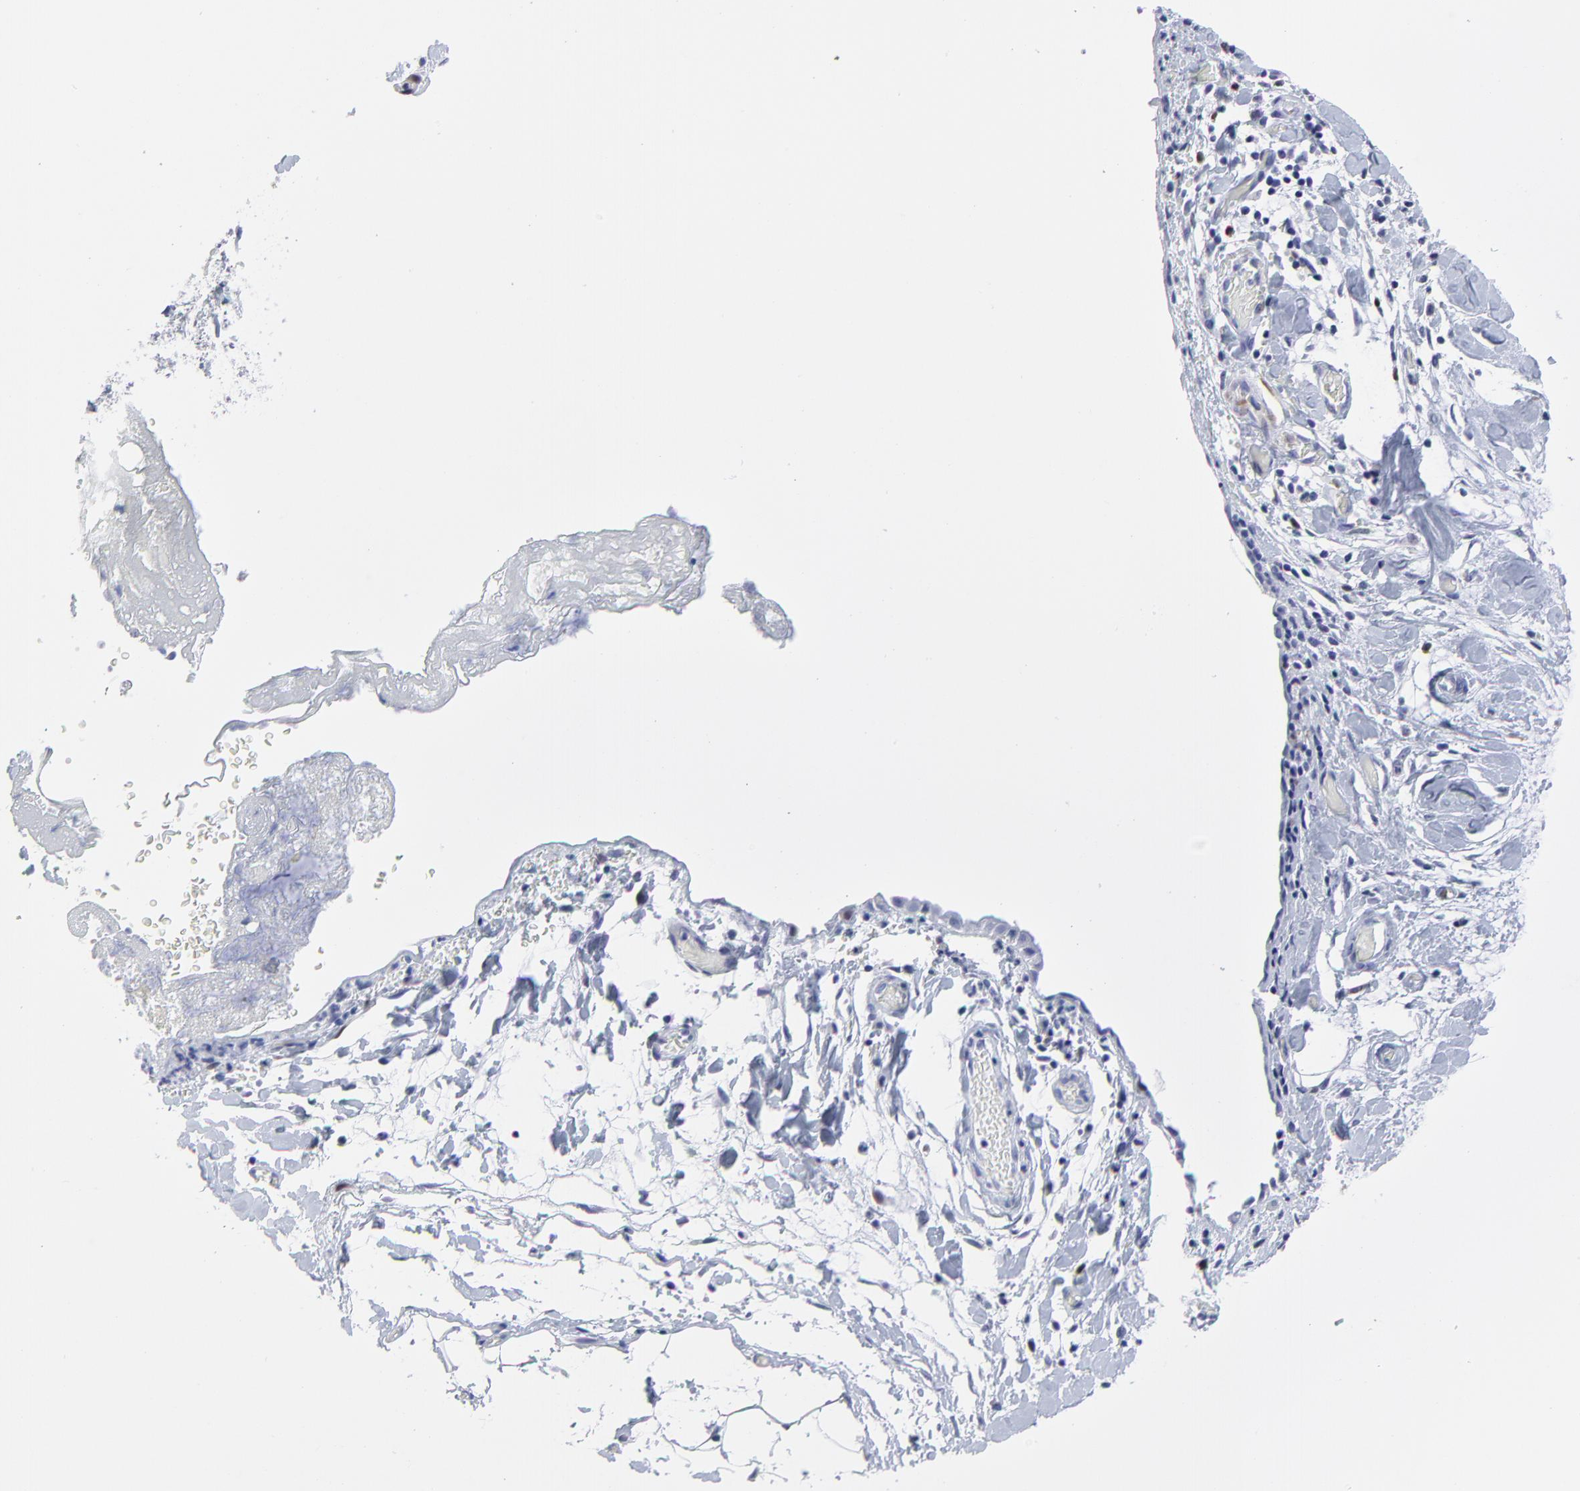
{"staining": {"intensity": "weak", "quantity": "25%-75%", "location": "cytoplasmic/membranous"}, "tissue": "stomach cancer", "cell_type": "Tumor cells", "image_type": "cancer", "snomed": [{"axis": "morphology", "description": "Adenocarcinoma, NOS"}, {"axis": "topography", "description": "Stomach, upper"}], "caption": "IHC image of neoplastic tissue: stomach cancer (adenocarcinoma) stained using IHC demonstrates low levels of weak protein expression localized specifically in the cytoplasmic/membranous of tumor cells, appearing as a cytoplasmic/membranous brown color.", "gene": "NCAPH", "patient": {"sex": "male", "age": 47}}